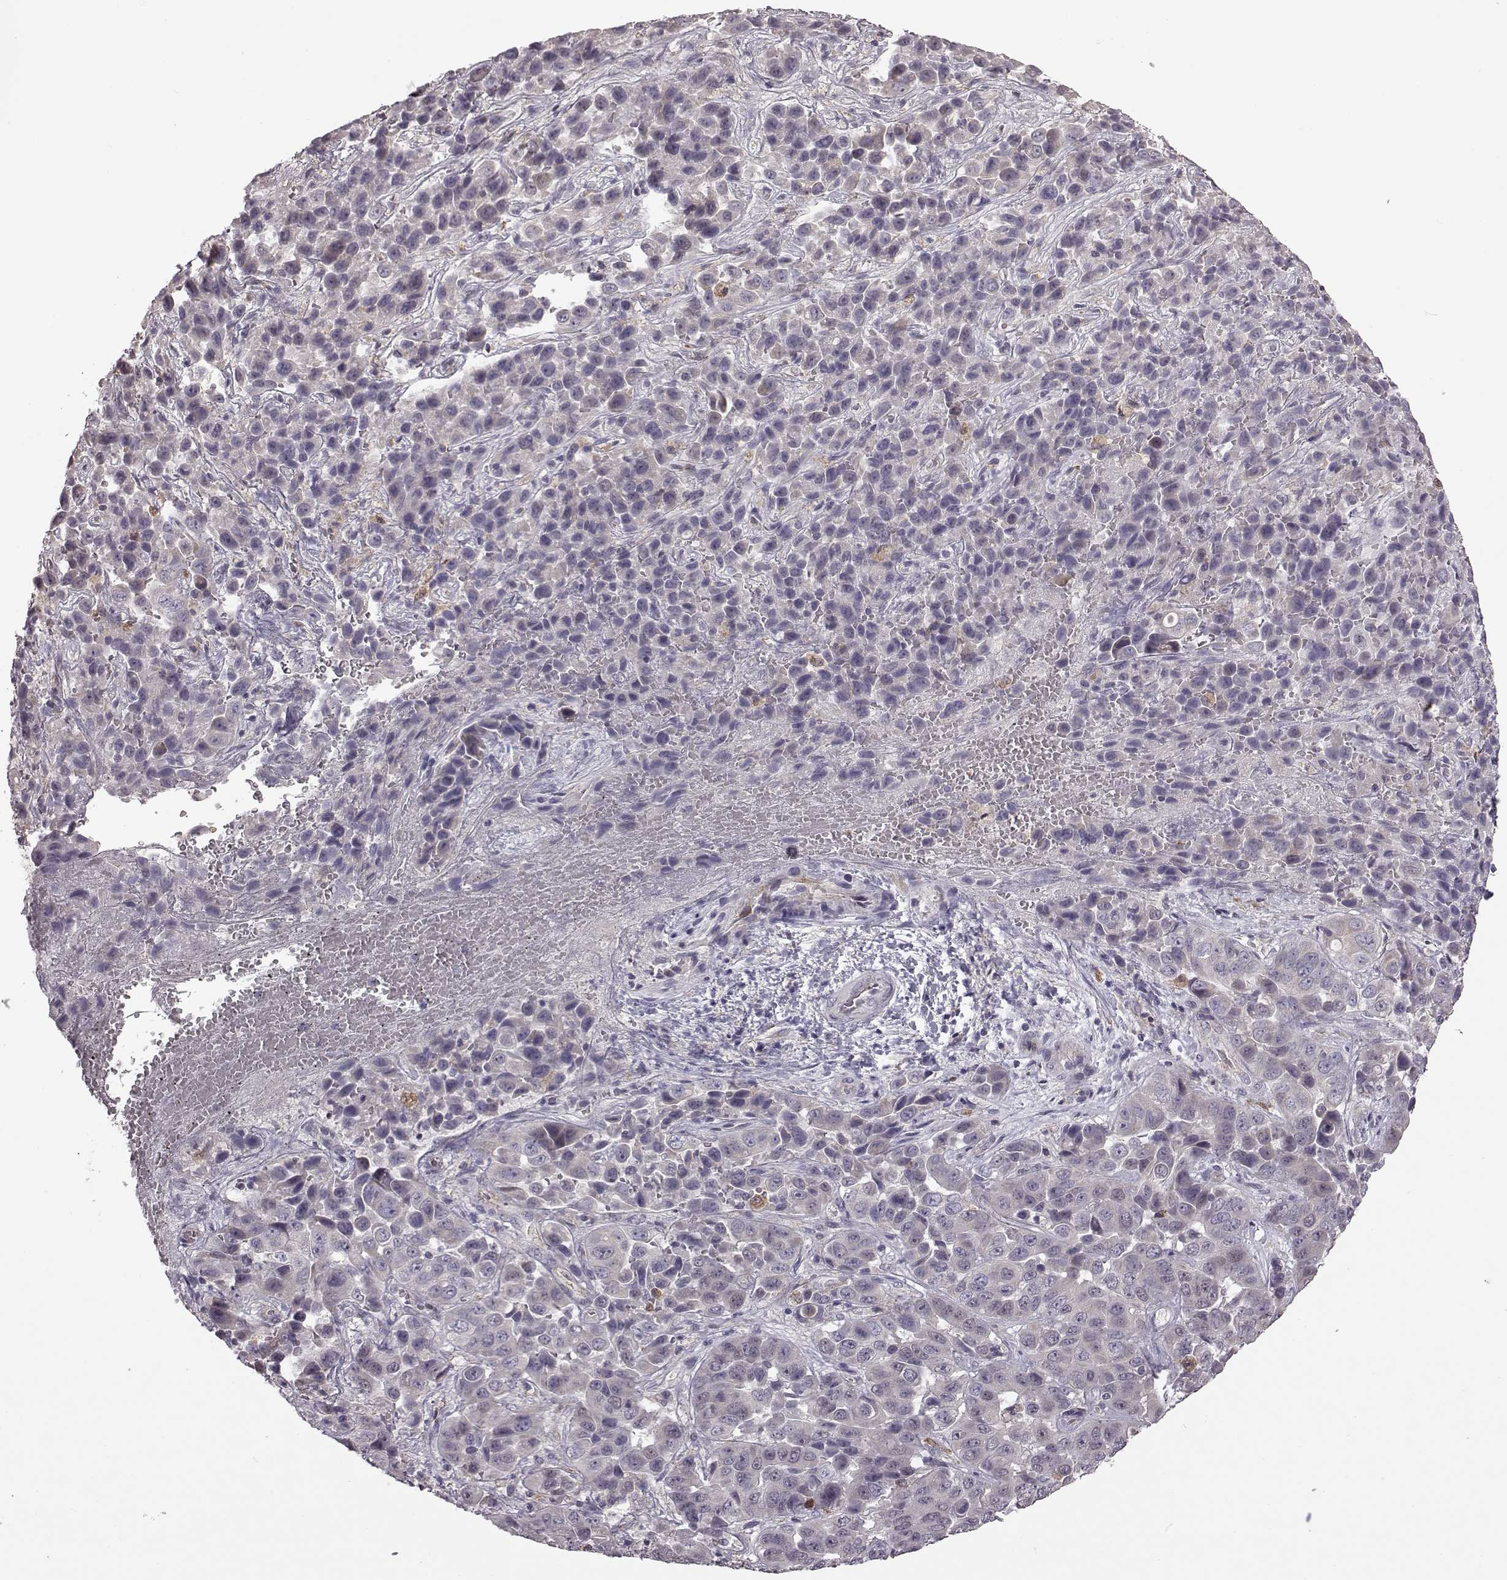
{"staining": {"intensity": "weak", "quantity": "<25%", "location": "cytoplasmic/membranous"}, "tissue": "liver cancer", "cell_type": "Tumor cells", "image_type": "cancer", "snomed": [{"axis": "morphology", "description": "Cholangiocarcinoma"}, {"axis": "topography", "description": "Liver"}], "caption": "Cholangiocarcinoma (liver) was stained to show a protein in brown. There is no significant staining in tumor cells. (Brightfield microscopy of DAB (3,3'-diaminobenzidine) IHC at high magnification).", "gene": "B3GNT6", "patient": {"sex": "female", "age": 52}}